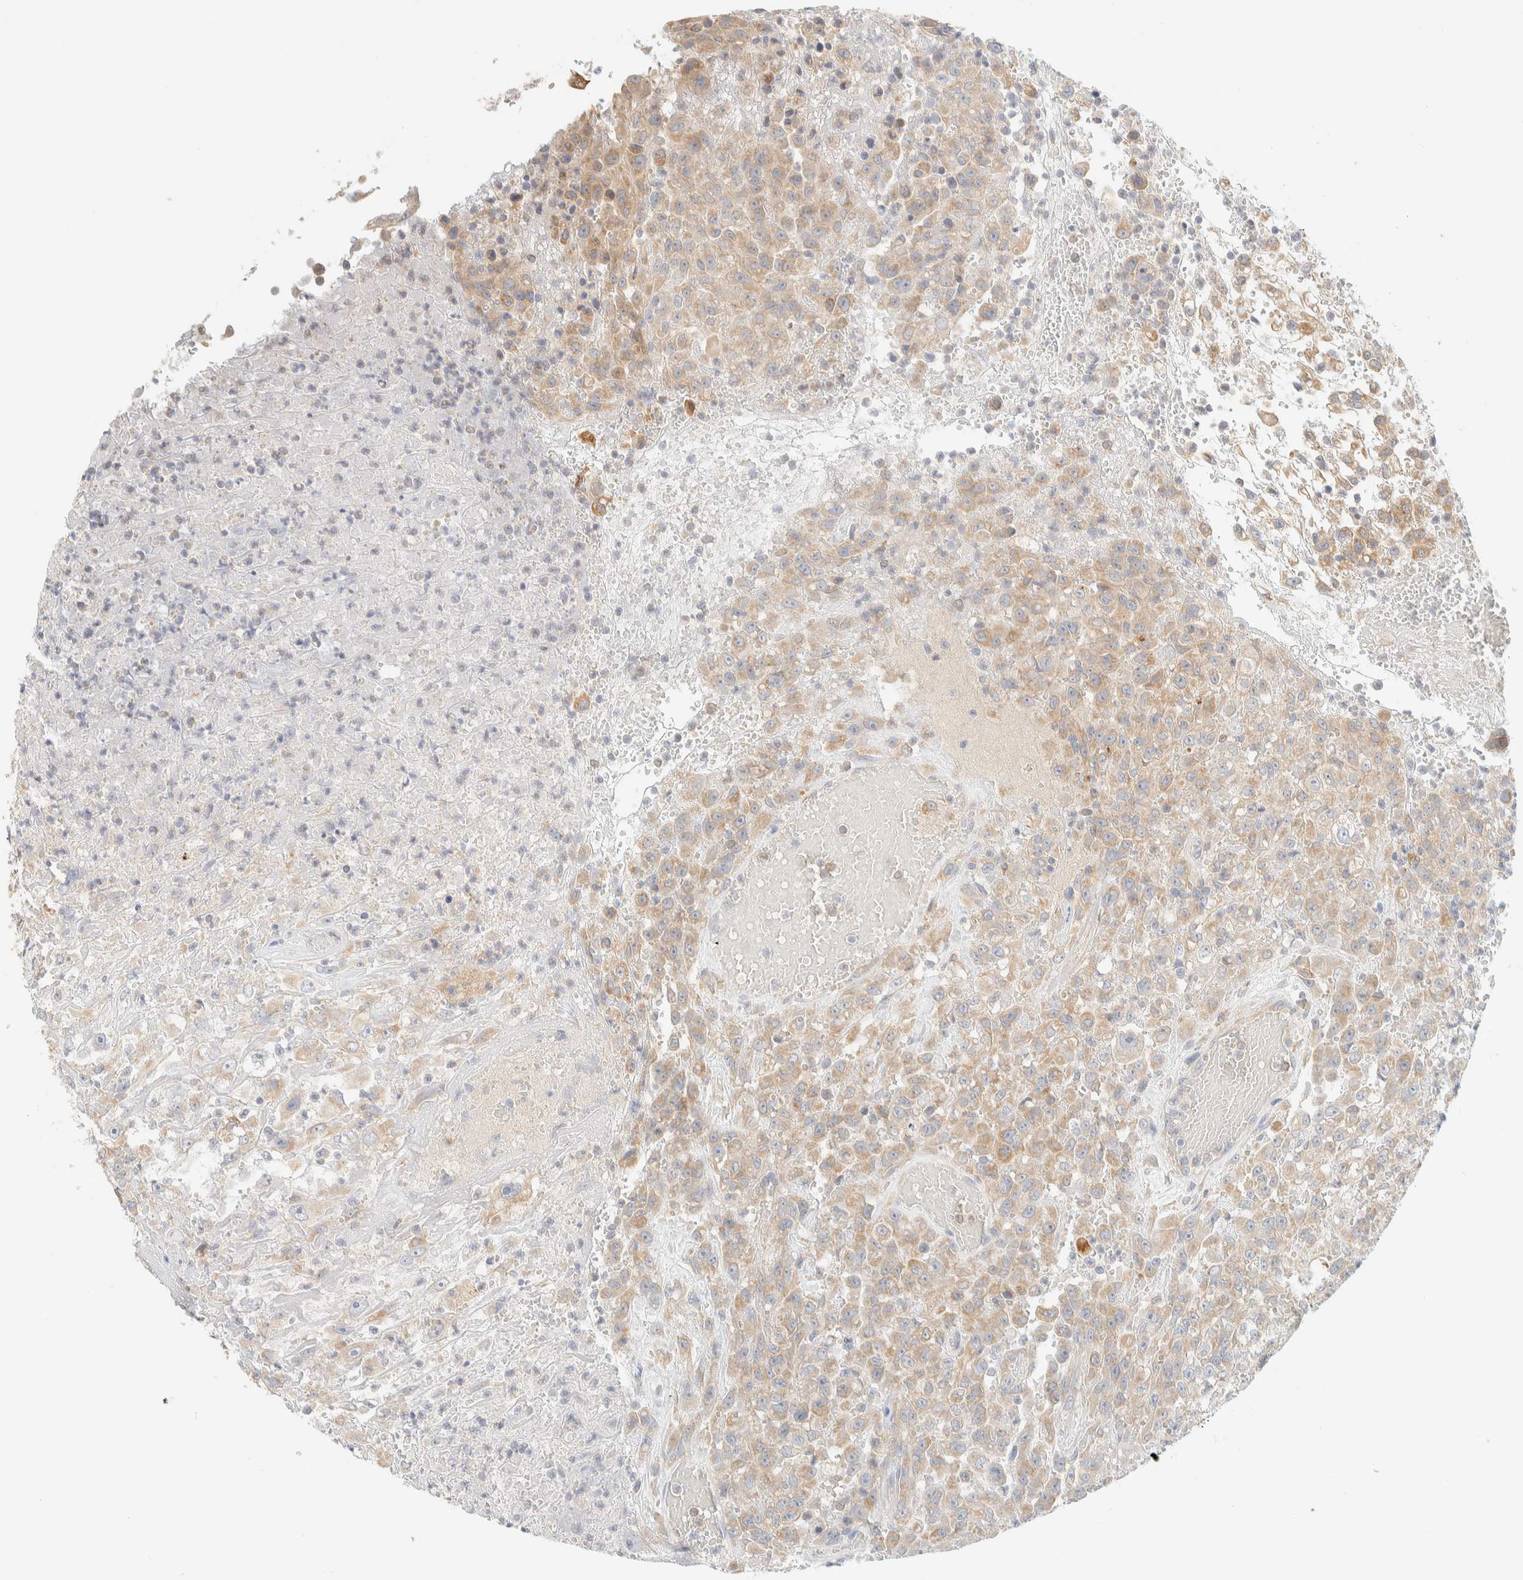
{"staining": {"intensity": "weak", "quantity": ">75%", "location": "cytoplasmic/membranous"}, "tissue": "urothelial cancer", "cell_type": "Tumor cells", "image_type": "cancer", "snomed": [{"axis": "morphology", "description": "Urothelial carcinoma, High grade"}, {"axis": "topography", "description": "Urinary bladder"}], "caption": "Approximately >75% of tumor cells in high-grade urothelial carcinoma display weak cytoplasmic/membranous protein staining as visualized by brown immunohistochemical staining.", "gene": "NT5C", "patient": {"sex": "male", "age": 46}}